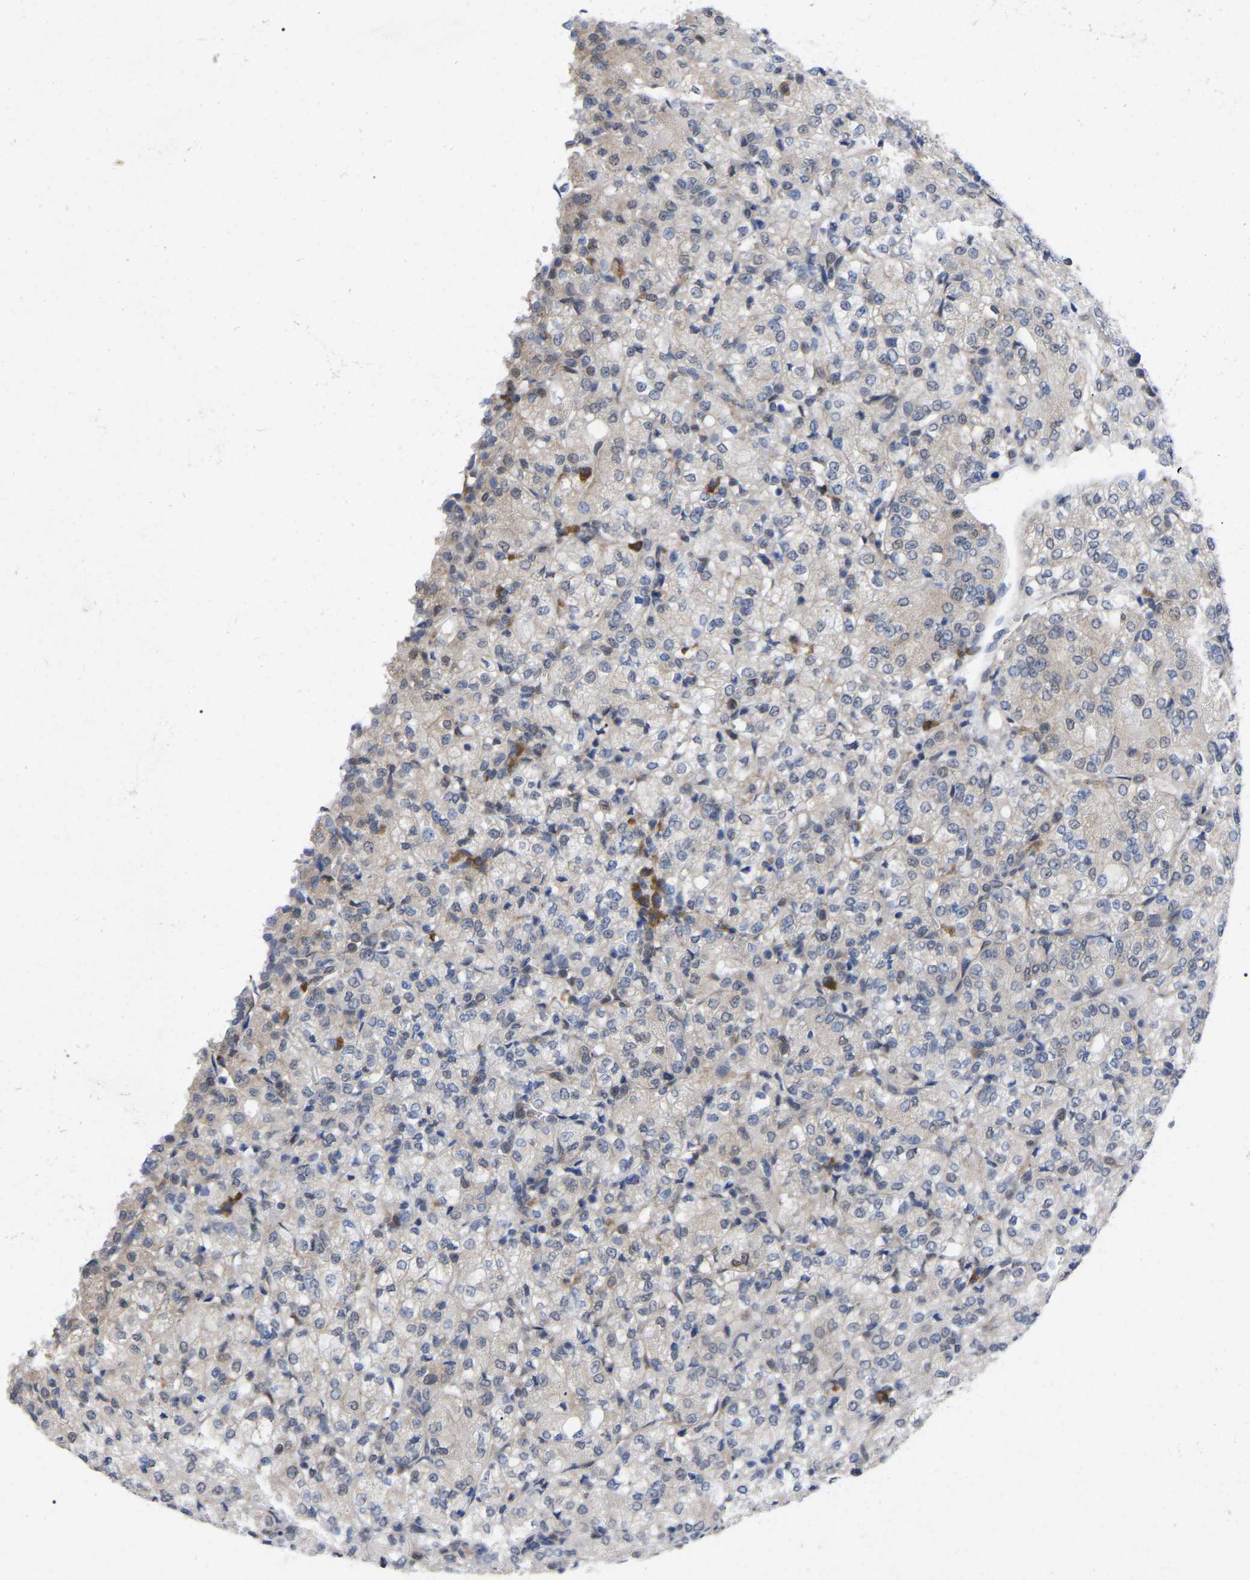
{"staining": {"intensity": "negative", "quantity": "none", "location": "none"}, "tissue": "renal cancer", "cell_type": "Tumor cells", "image_type": "cancer", "snomed": [{"axis": "morphology", "description": "Adenocarcinoma, NOS"}, {"axis": "topography", "description": "Kidney"}], "caption": "The photomicrograph exhibits no staining of tumor cells in adenocarcinoma (renal). Nuclei are stained in blue.", "gene": "UBE4B", "patient": {"sex": "male", "age": 77}}